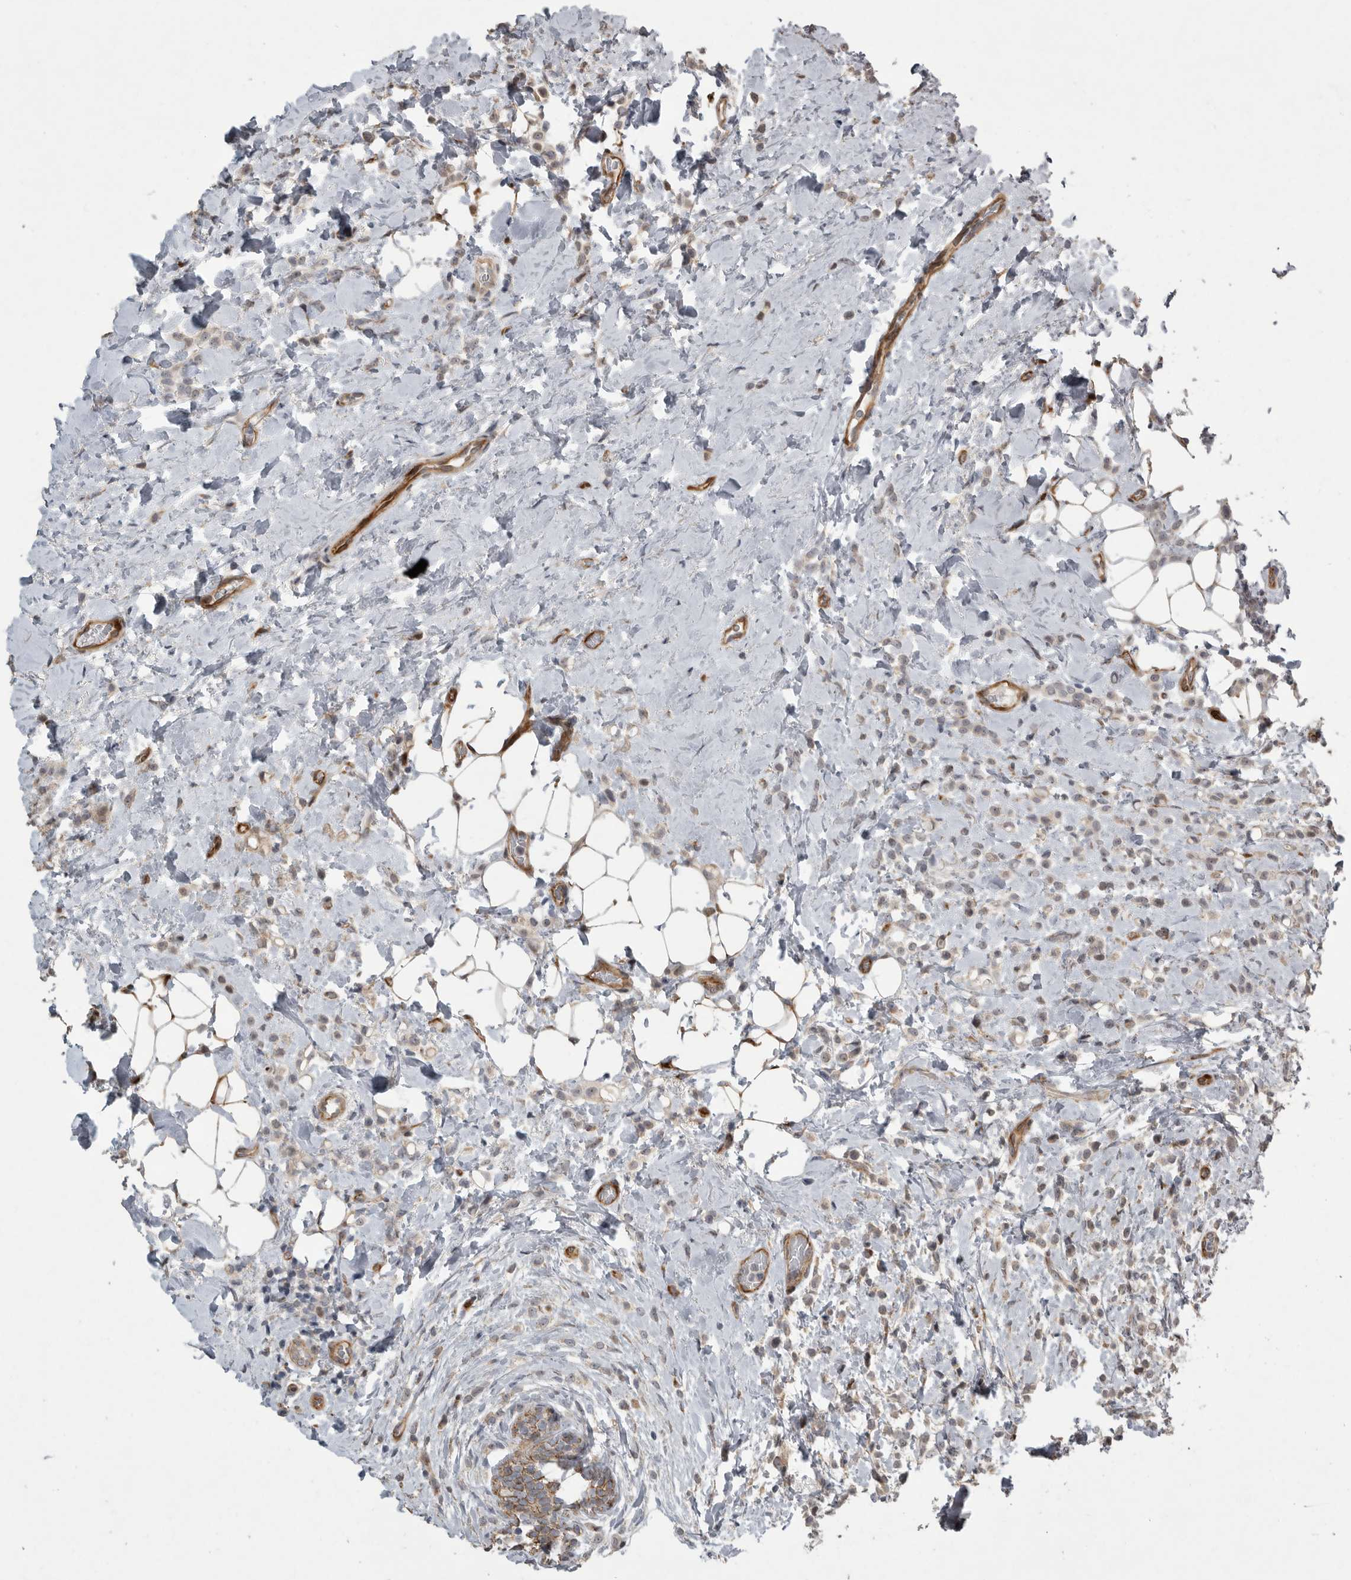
{"staining": {"intensity": "weak", "quantity": ">75%", "location": "cytoplasmic/membranous"}, "tissue": "breast cancer", "cell_type": "Tumor cells", "image_type": "cancer", "snomed": [{"axis": "morphology", "description": "Normal tissue, NOS"}, {"axis": "morphology", "description": "Lobular carcinoma"}, {"axis": "topography", "description": "Breast"}], "caption": "A photomicrograph of breast lobular carcinoma stained for a protein displays weak cytoplasmic/membranous brown staining in tumor cells.", "gene": "MPDZ", "patient": {"sex": "female", "age": 50}}